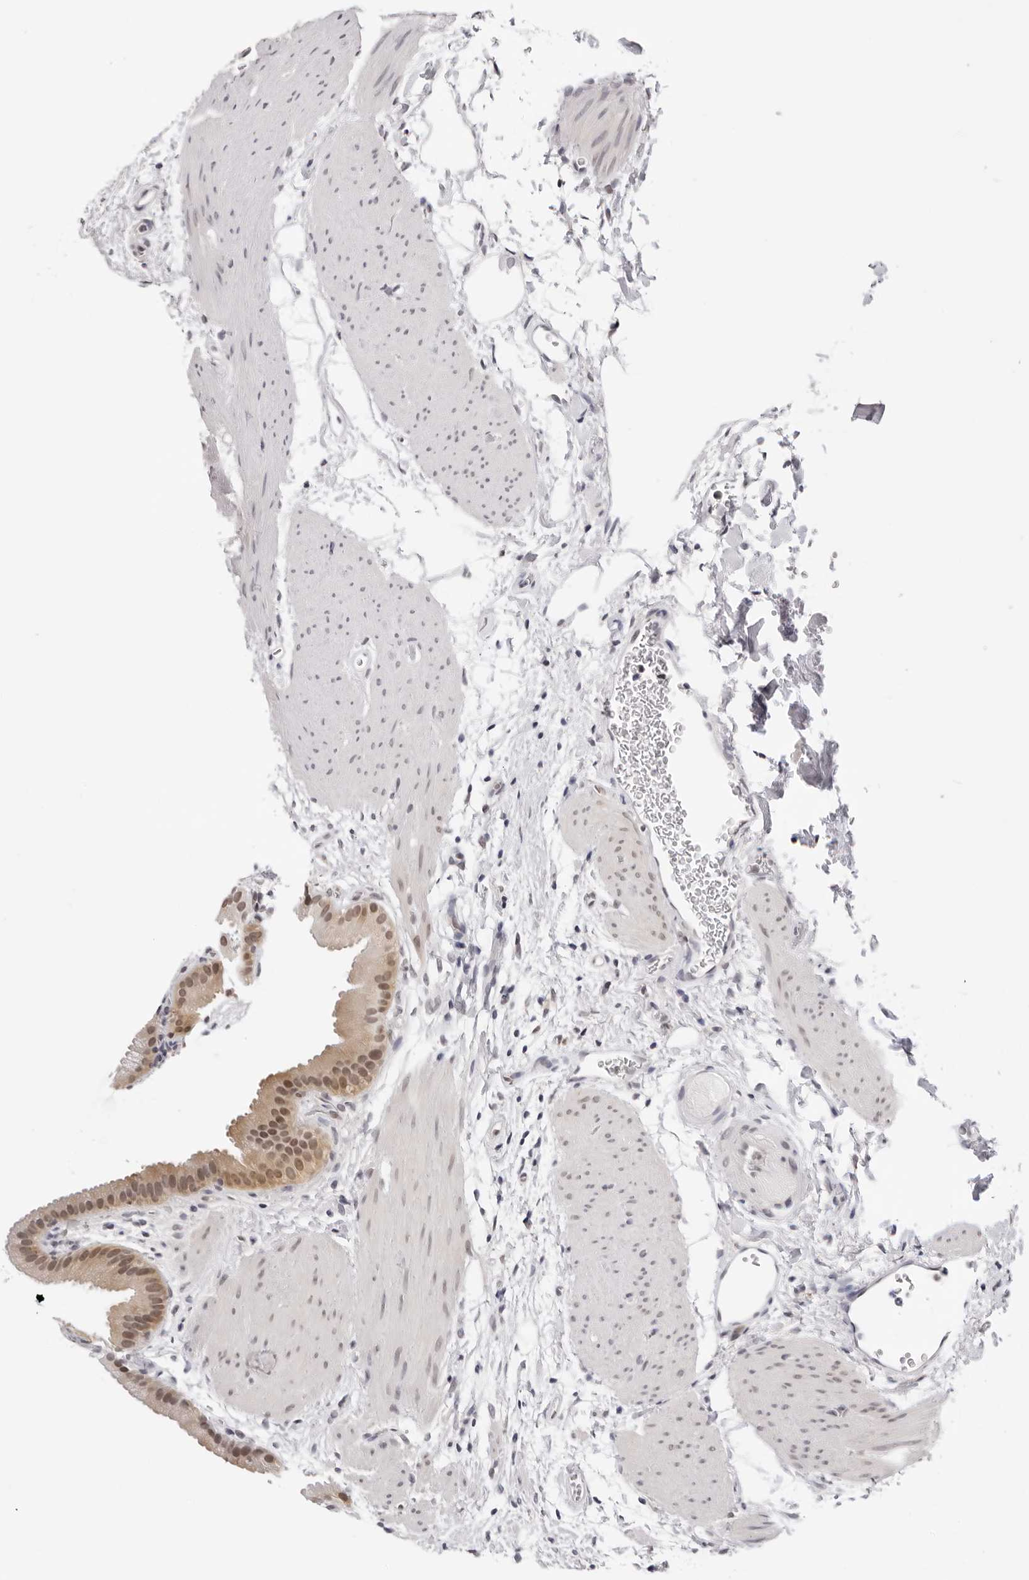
{"staining": {"intensity": "moderate", "quantity": ">75%", "location": "cytoplasmic/membranous,nuclear"}, "tissue": "gallbladder", "cell_type": "Glandular cells", "image_type": "normal", "snomed": [{"axis": "morphology", "description": "Normal tissue, NOS"}, {"axis": "topography", "description": "Gallbladder"}], "caption": "Gallbladder stained with DAB (3,3'-diaminobenzidine) immunohistochemistry (IHC) exhibits medium levels of moderate cytoplasmic/membranous,nuclear expression in approximately >75% of glandular cells. (brown staining indicates protein expression, while blue staining denotes nuclei).", "gene": "WDR77", "patient": {"sex": "female", "age": 64}}